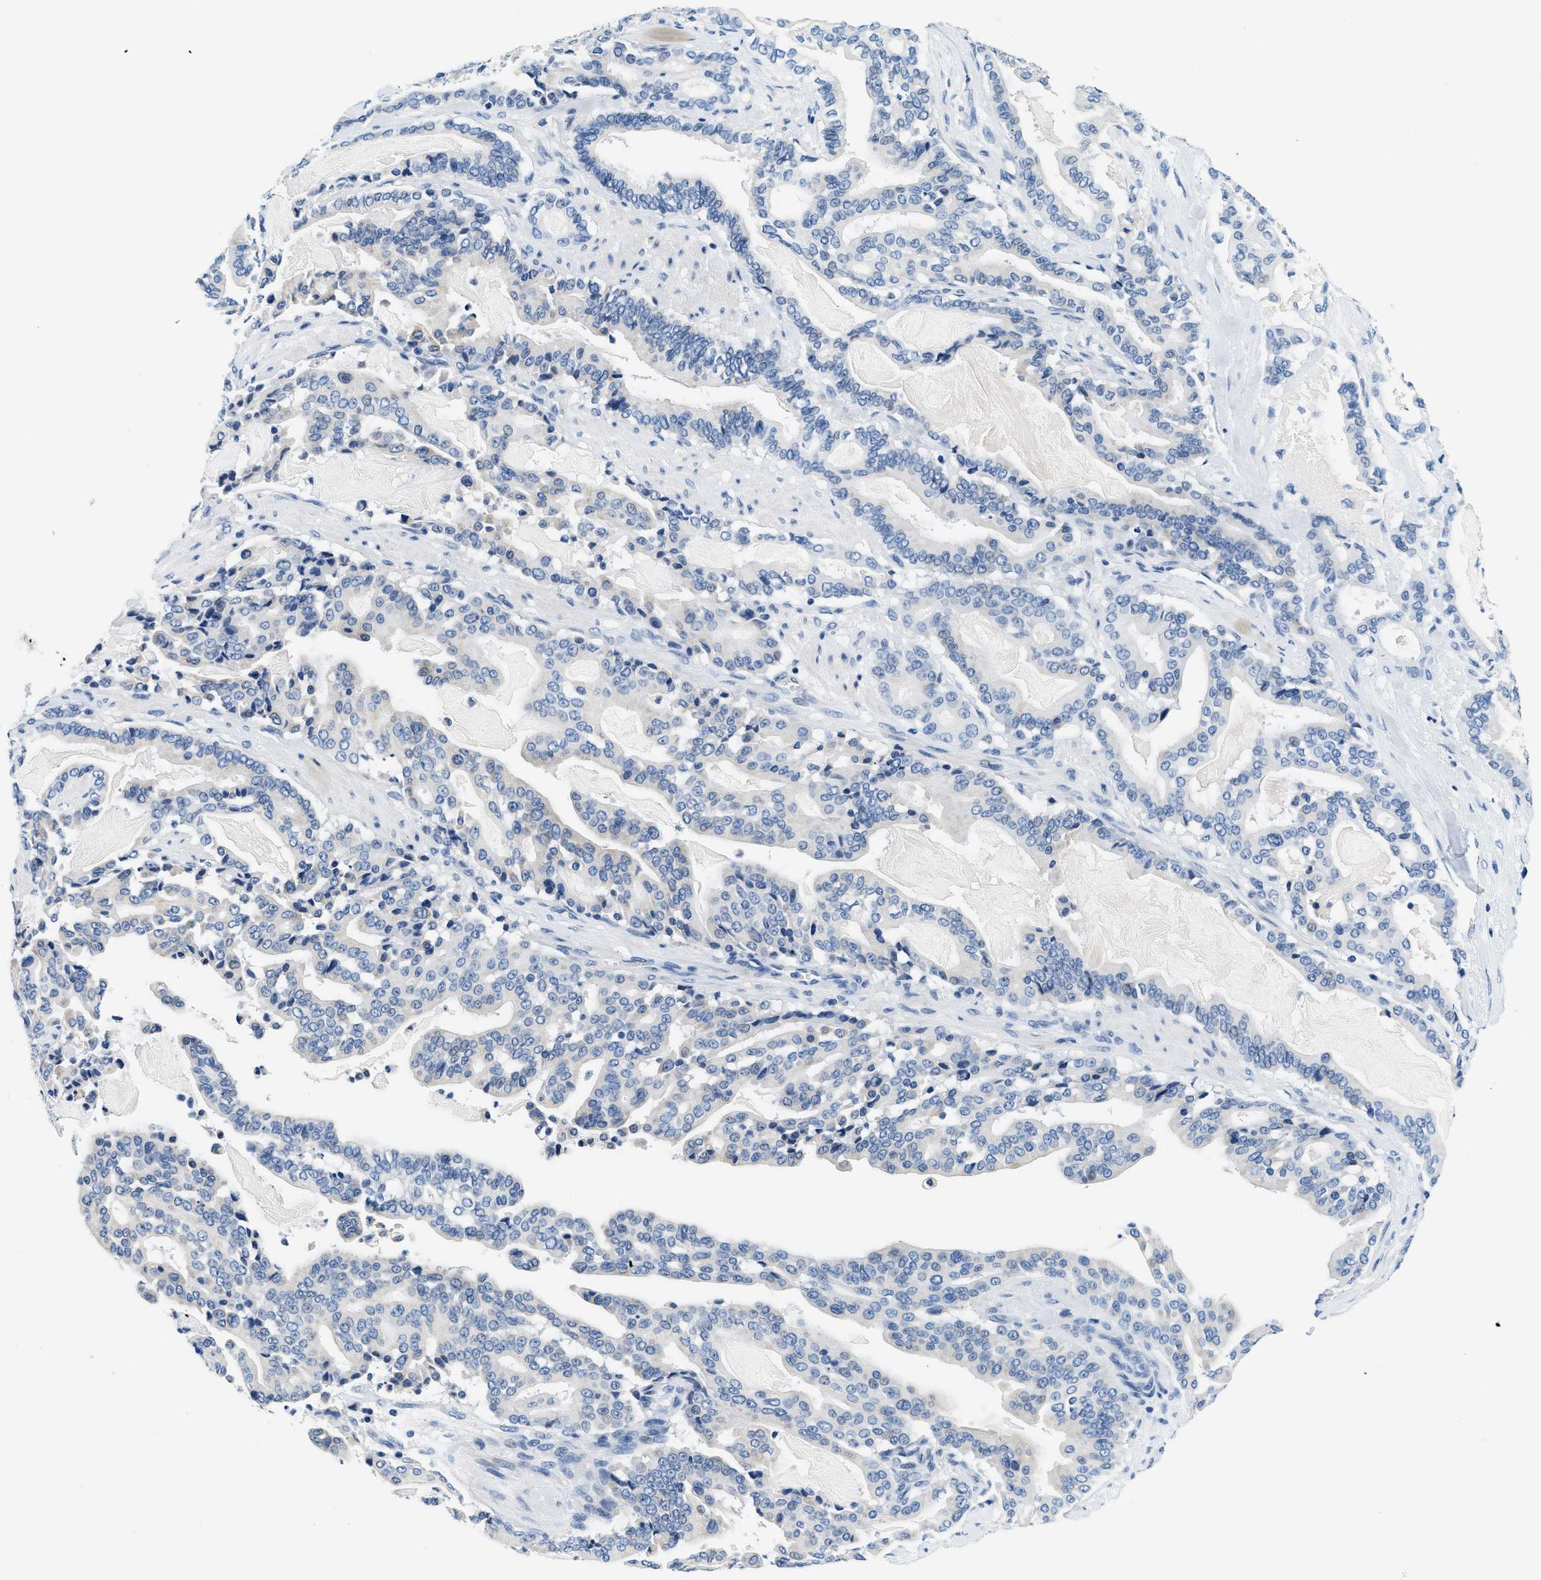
{"staining": {"intensity": "negative", "quantity": "none", "location": "none"}, "tissue": "pancreatic cancer", "cell_type": "Tumor cells", "image_type": "cancer", "snomed": [{"axis": "morphology", "description": "Adenocarcinoma, NOS"}, {"axis": "topography", "description": "Pancreas"}], "caption": "Histopathology image shows no significant protein expression in tumor cells of pancreatic cancer.", "gene": "GSTM3", "patient": {"sex": "male", "age": 63}}